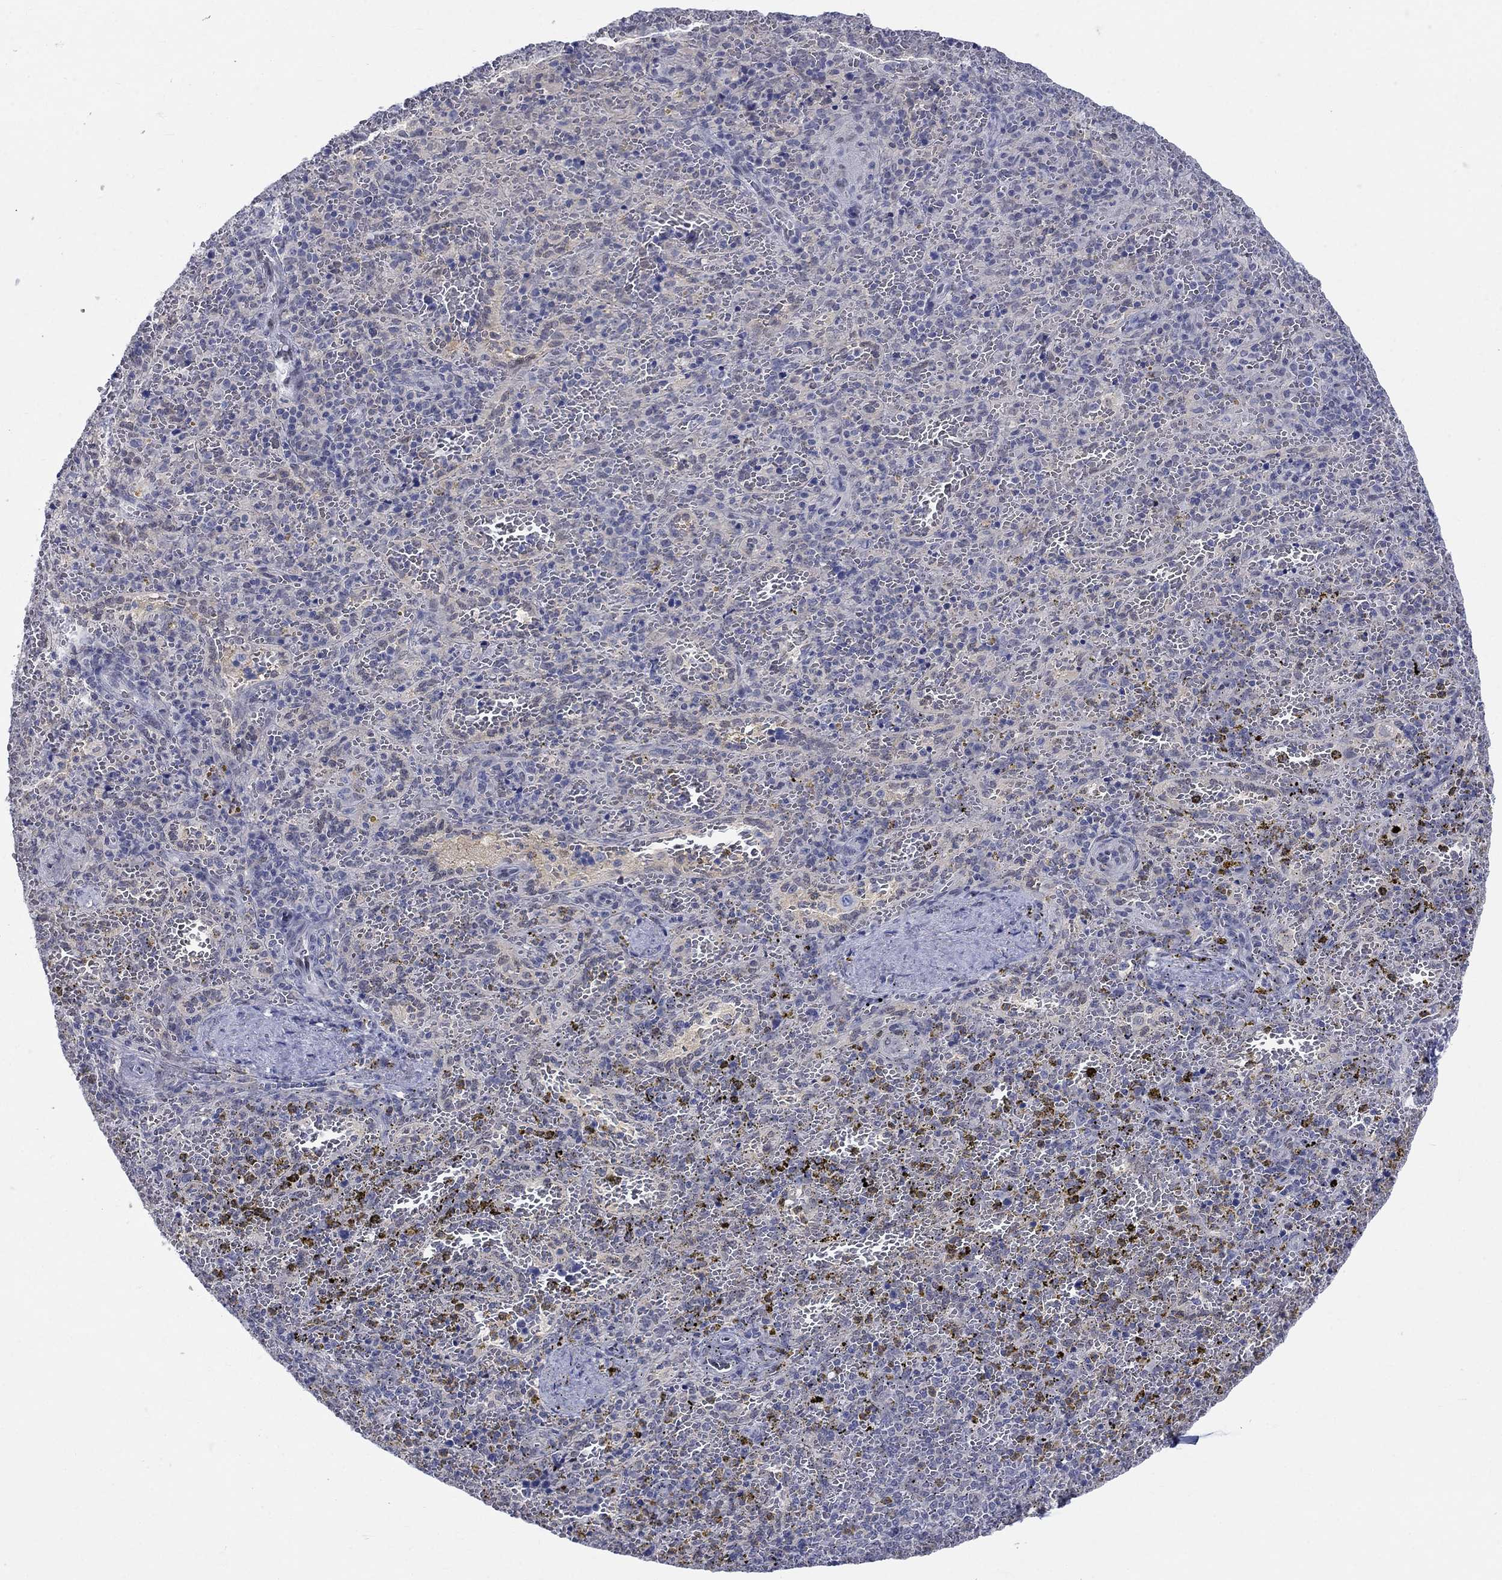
{"staining": {"intensity": "negative", "quantity": "none", "location": "none"}, "tissue": "spleen", "cell_type": "Cells in red pulp", "image_type": "normal", "snomed": [{"axis": "morphology", "description": "Normal tissue, NOS"}, {"axis": "topography", "description": "Spleen"}], "caption": "This is a micrograph of IHC staining of unremarkable spleen, which shows no expression in cells in red pulp.", "gene": "EGFLAM", "patient": {"sex": "female", "age": 50}}